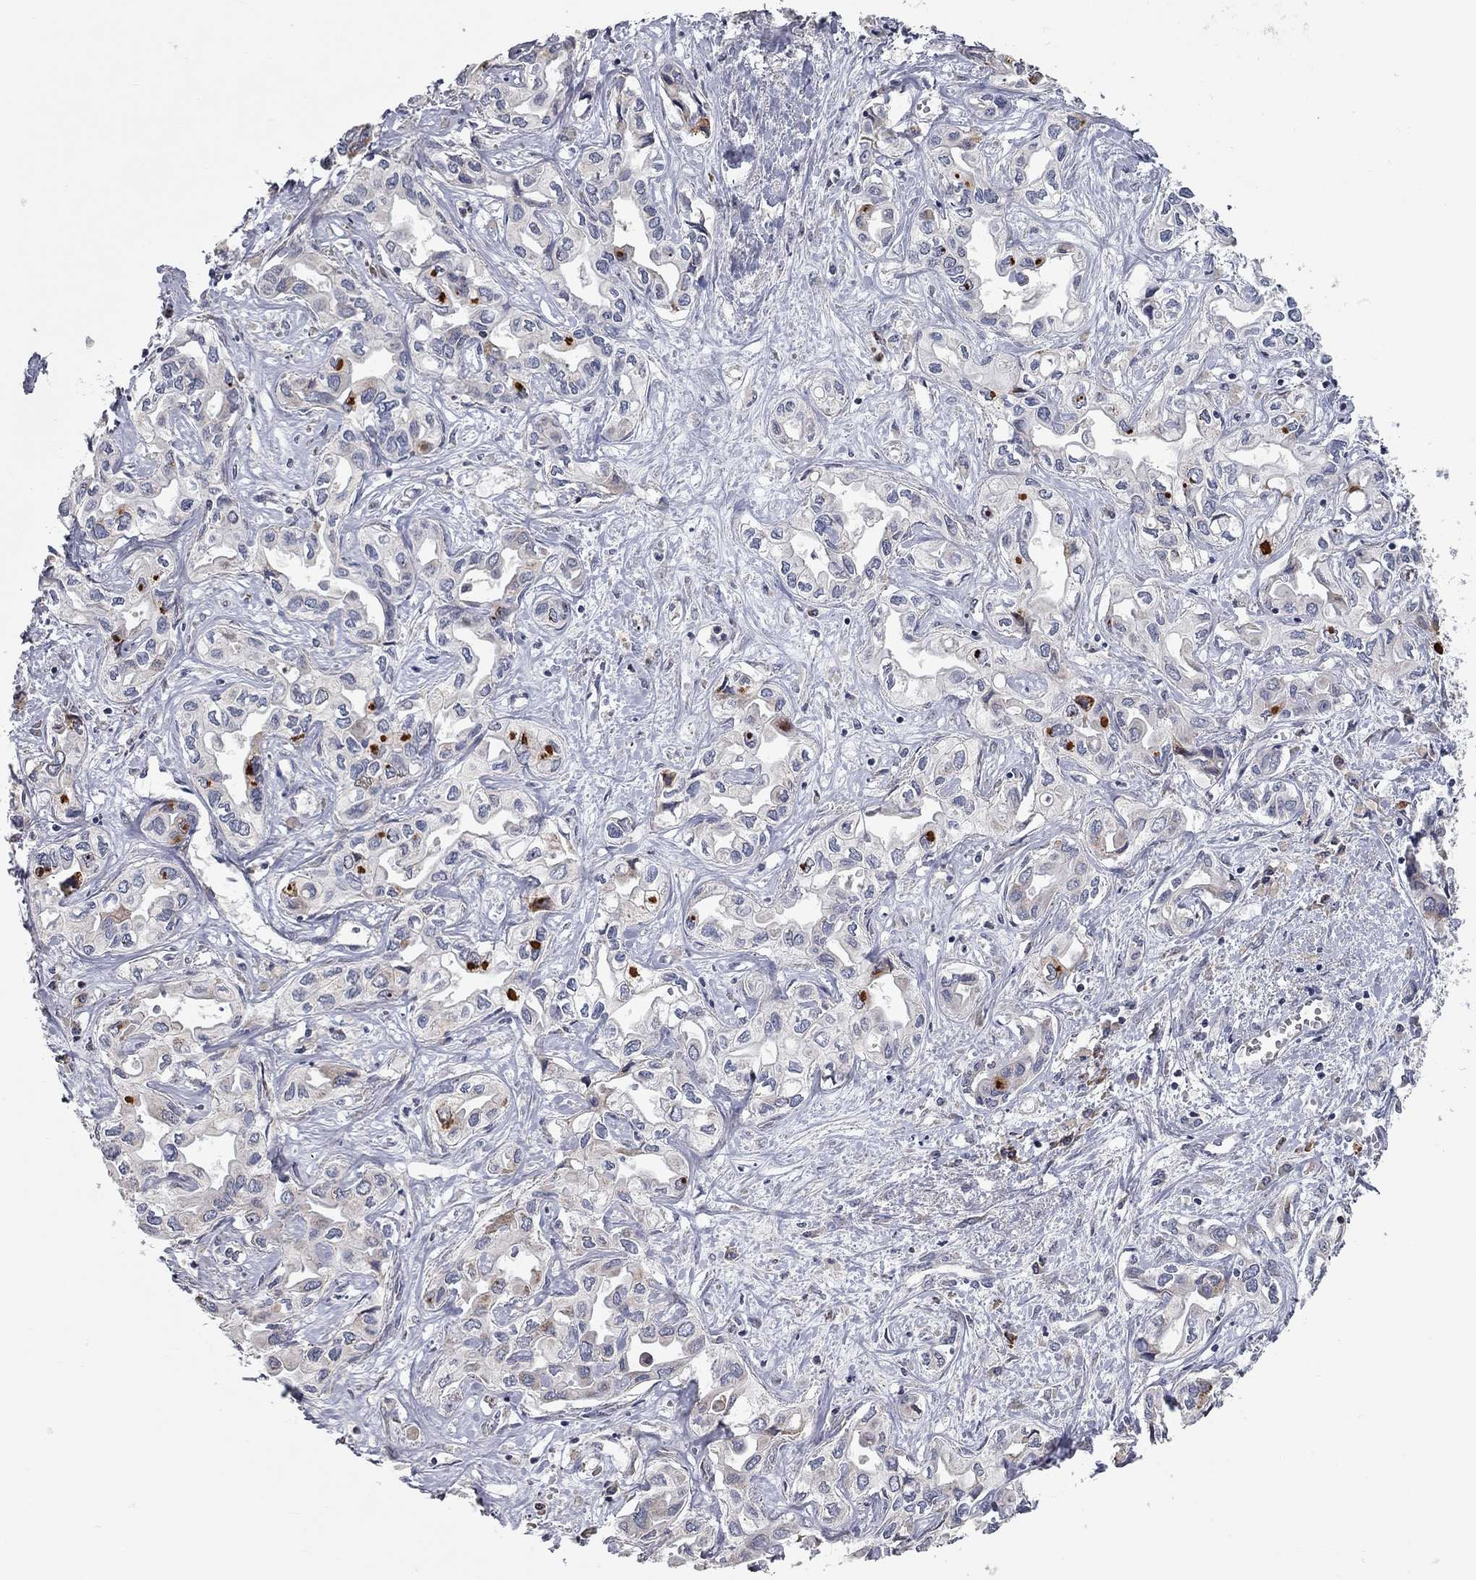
{"staining": {"intensity": "negative", "quantity": "none", "location": "none"}, "tissue": "liver cancer", "cell_type": "Tumor cells", "image_type": "cancer", "snomed": [{"axis": "morphology", "description": "Cholangiocarcinoma"}, {"axis": "topography", "description": "Liver"}], "caption": "A micrograph of cholangiocarcinoma (liver) stained for a protein displays no brown staining in tumor cells.", "gene": "XAGE2", "patient": {"sex": "female", "age": 64}}